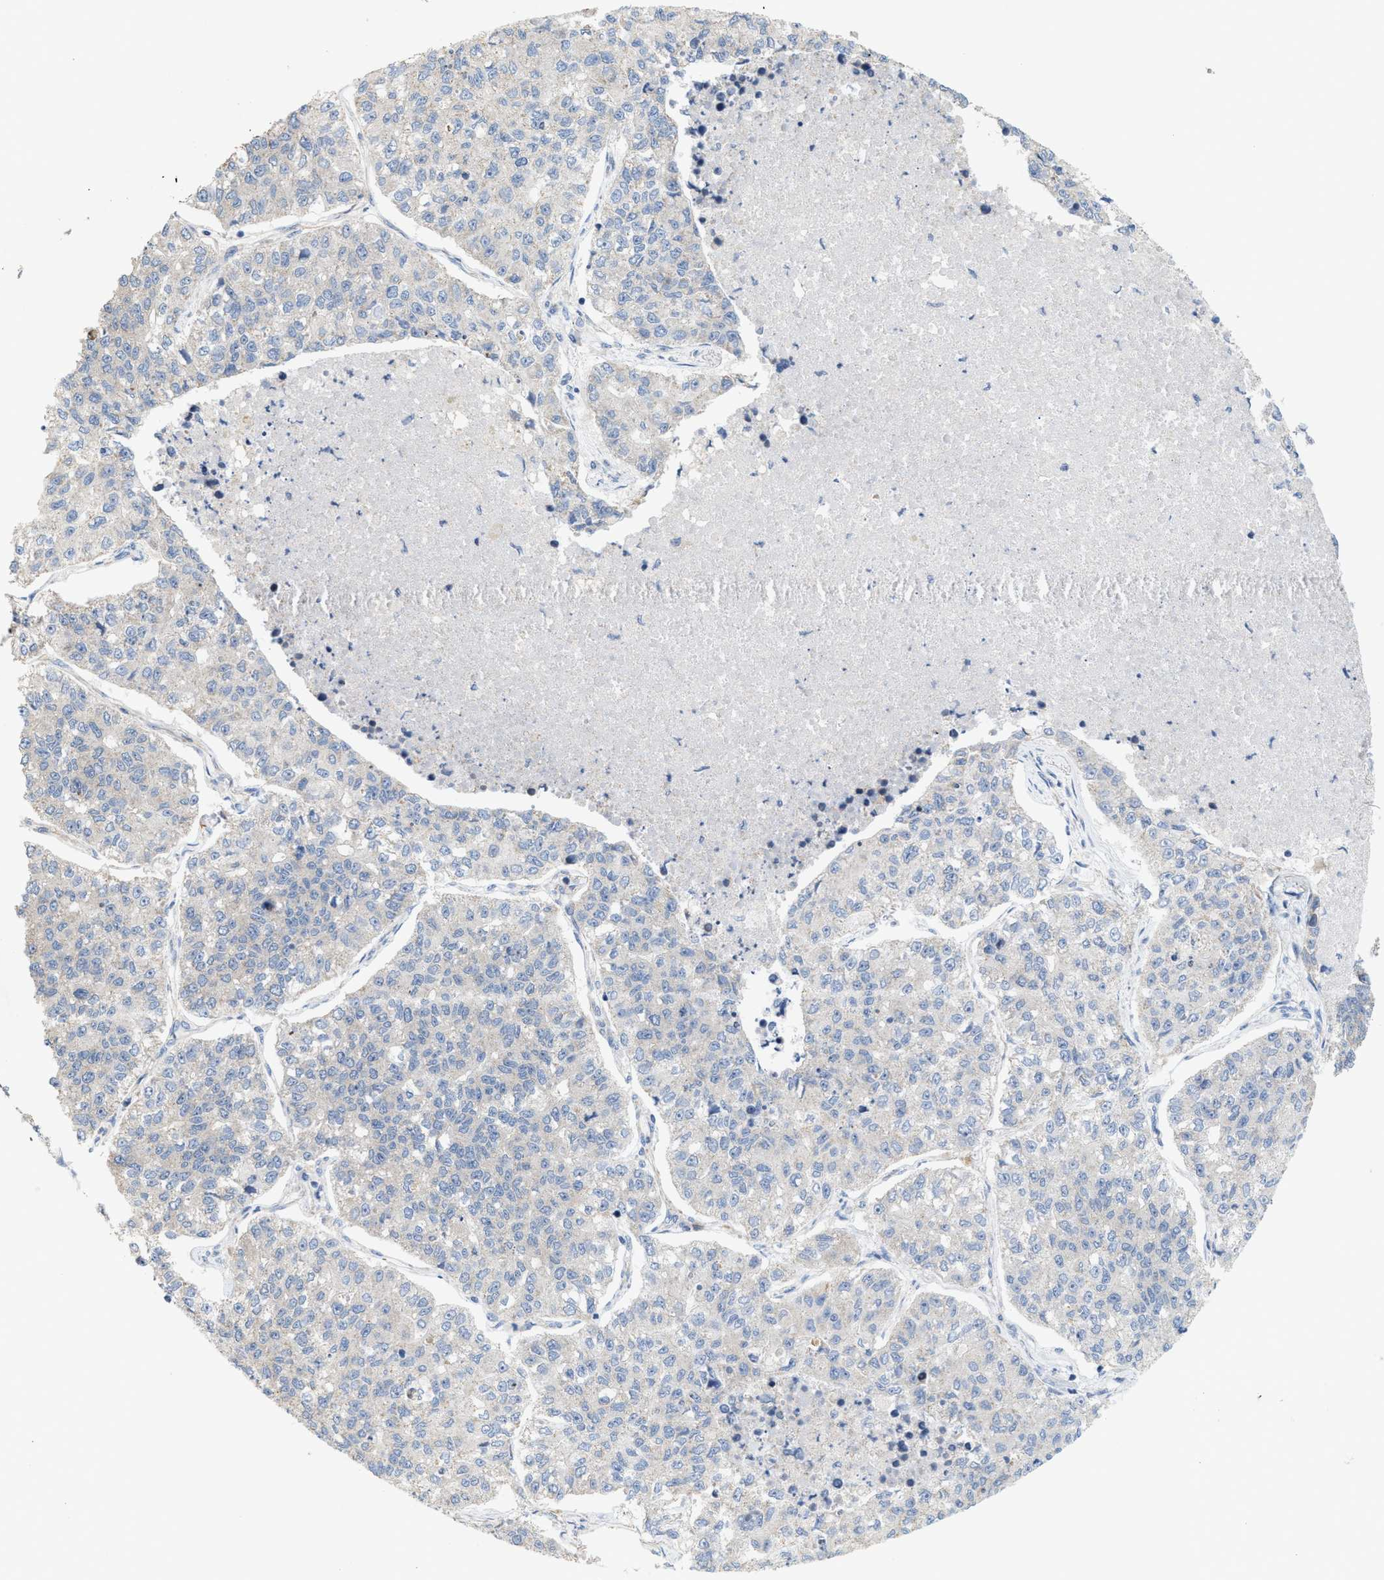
{"staining": {"intensity": "negative", "quantity": "none", "location": "none"}, "tissue": "lung cancer", "cell_type": "Tumor cells", "image_type": "cancer", "snomed": [{"axis": "morphology", "description": "Adenocarcinoma, NOS"}, {"axis": "topography", "description": "Lung"}], "caption": "This is an immunohistochemistry histopathology image of adenocarcinoma (lung). There is no staining in tumor cells.", "gene": "UBAP2", "patient": {"sex": "male", "age": 49}}